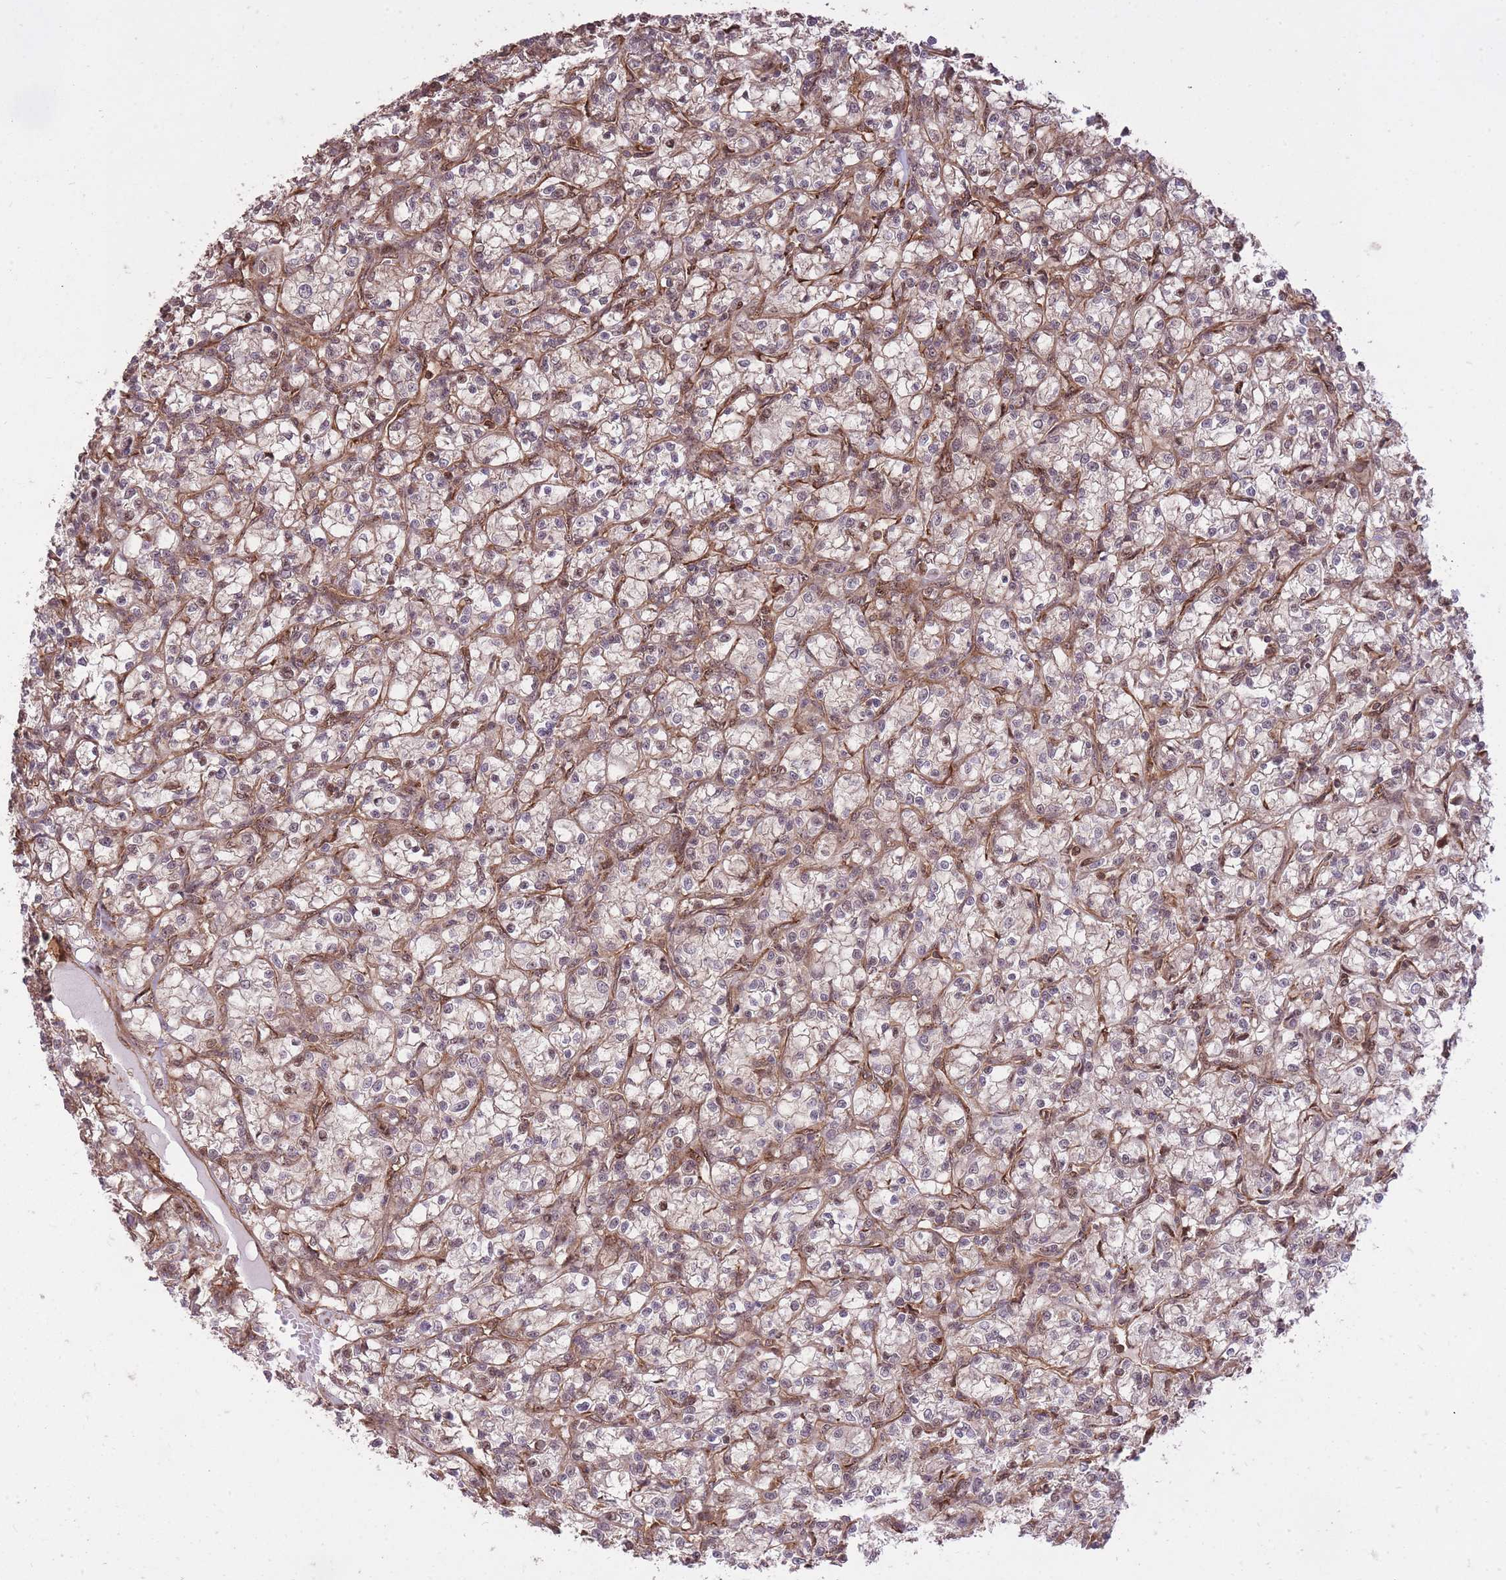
{"staining": {"intensity": "weak", "quantity": "25%-75%", "location": "cytoplasmic/membranous"}, "tissue": "renal cancer", "cell_type": "Tumor cells", "image_type": "cancer", "snomed": [{"axis": "morphology", "description": "Adenocarcinoma, NOS"}, {"axis": "topography", "description": "Kidney"}], "caption": "IHC micrograph of renal cancer (adenocarcinoma) stained for a protein (brown), which shows low levels of weak cytoplasmic/membranous staining in about 25%-75% of tumor cells.", "gene": "PLD1", "patient": {"sex": "female", "age": 59}}